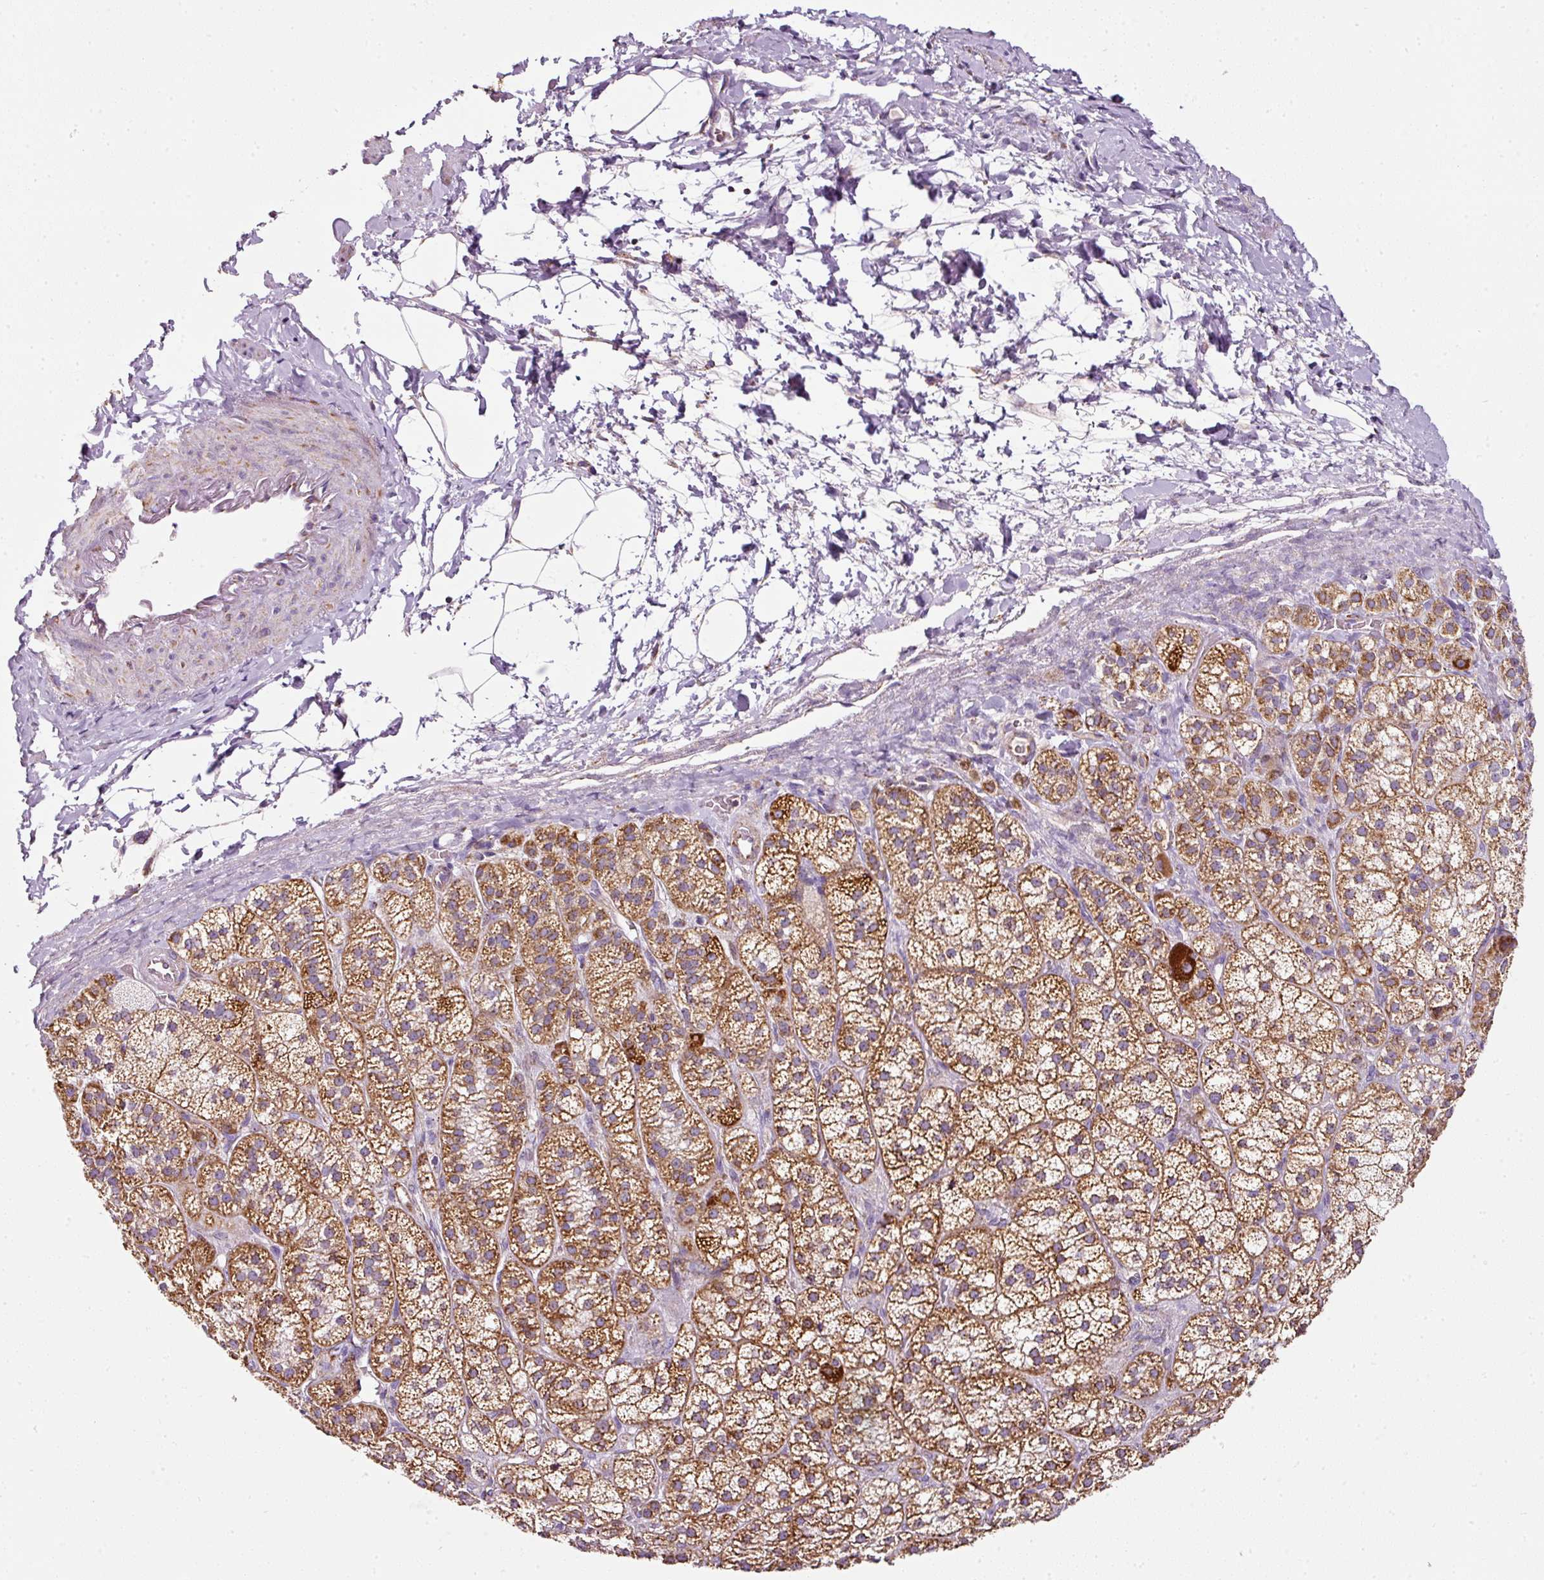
{"staining": {"intensity": "strong", "quantity": ">75%", "location": "cytoplasmic/membranous"}, "tissue": "adrenal gland", "cell_type": "Glandular cells", "image_type": "normal", "snomed": [{"axis": "morphology", "description": "Normal tissue, NOS"}, {"axis": "topography", "description": "Adrenal gland"}], "caption": "Immunohistochemical staining of unremarkable human adrenal gland displays strong cytoplasmic/membranous protein expression in about >75% of glandular cells.", "gene": "SDHA", "patient": {"sex": "female", "age": 60}}